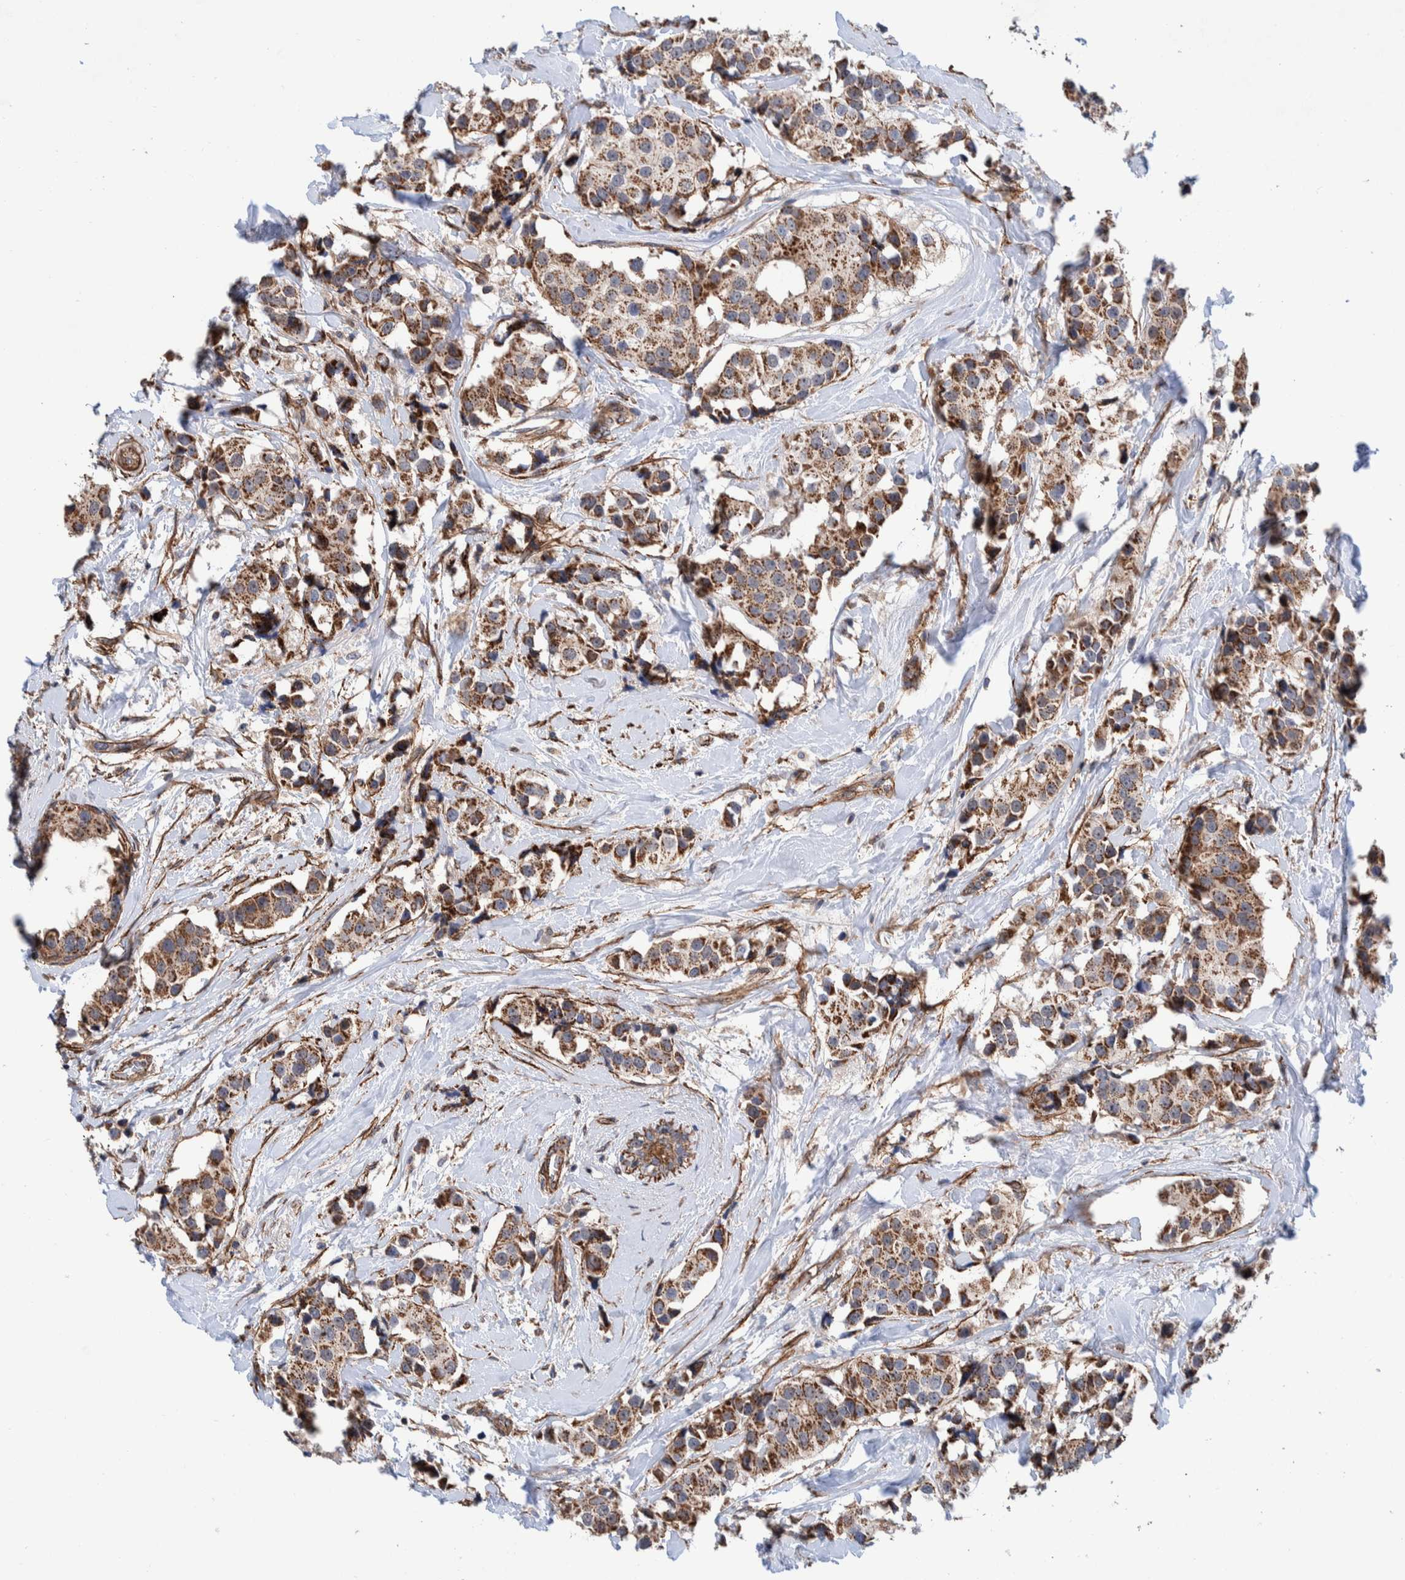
{"staining": {"intensity": "moderate", "quantity": ">75%", "location": "cytoplasmic/membranous"}, "tissue": "breast cancer", "cell_type": "Tumor cells", "image_type": "cancer", "snomed": [{"axis": "morphology", "description": "Normal tissue, NOS"}, {"axis": "morphology", "description": "Duct carcinoma"}, {"axis": "topography", "description": "Breast"}], "caption": "Tumor cells exhibit medium levels of moderate cytoplasmic/membranous positivity in approximately >75% of cells in breast cancer (intraductal carcinoma).", "gene": "SLC25A10", "patient": {"sex": "female", "age": 39}}